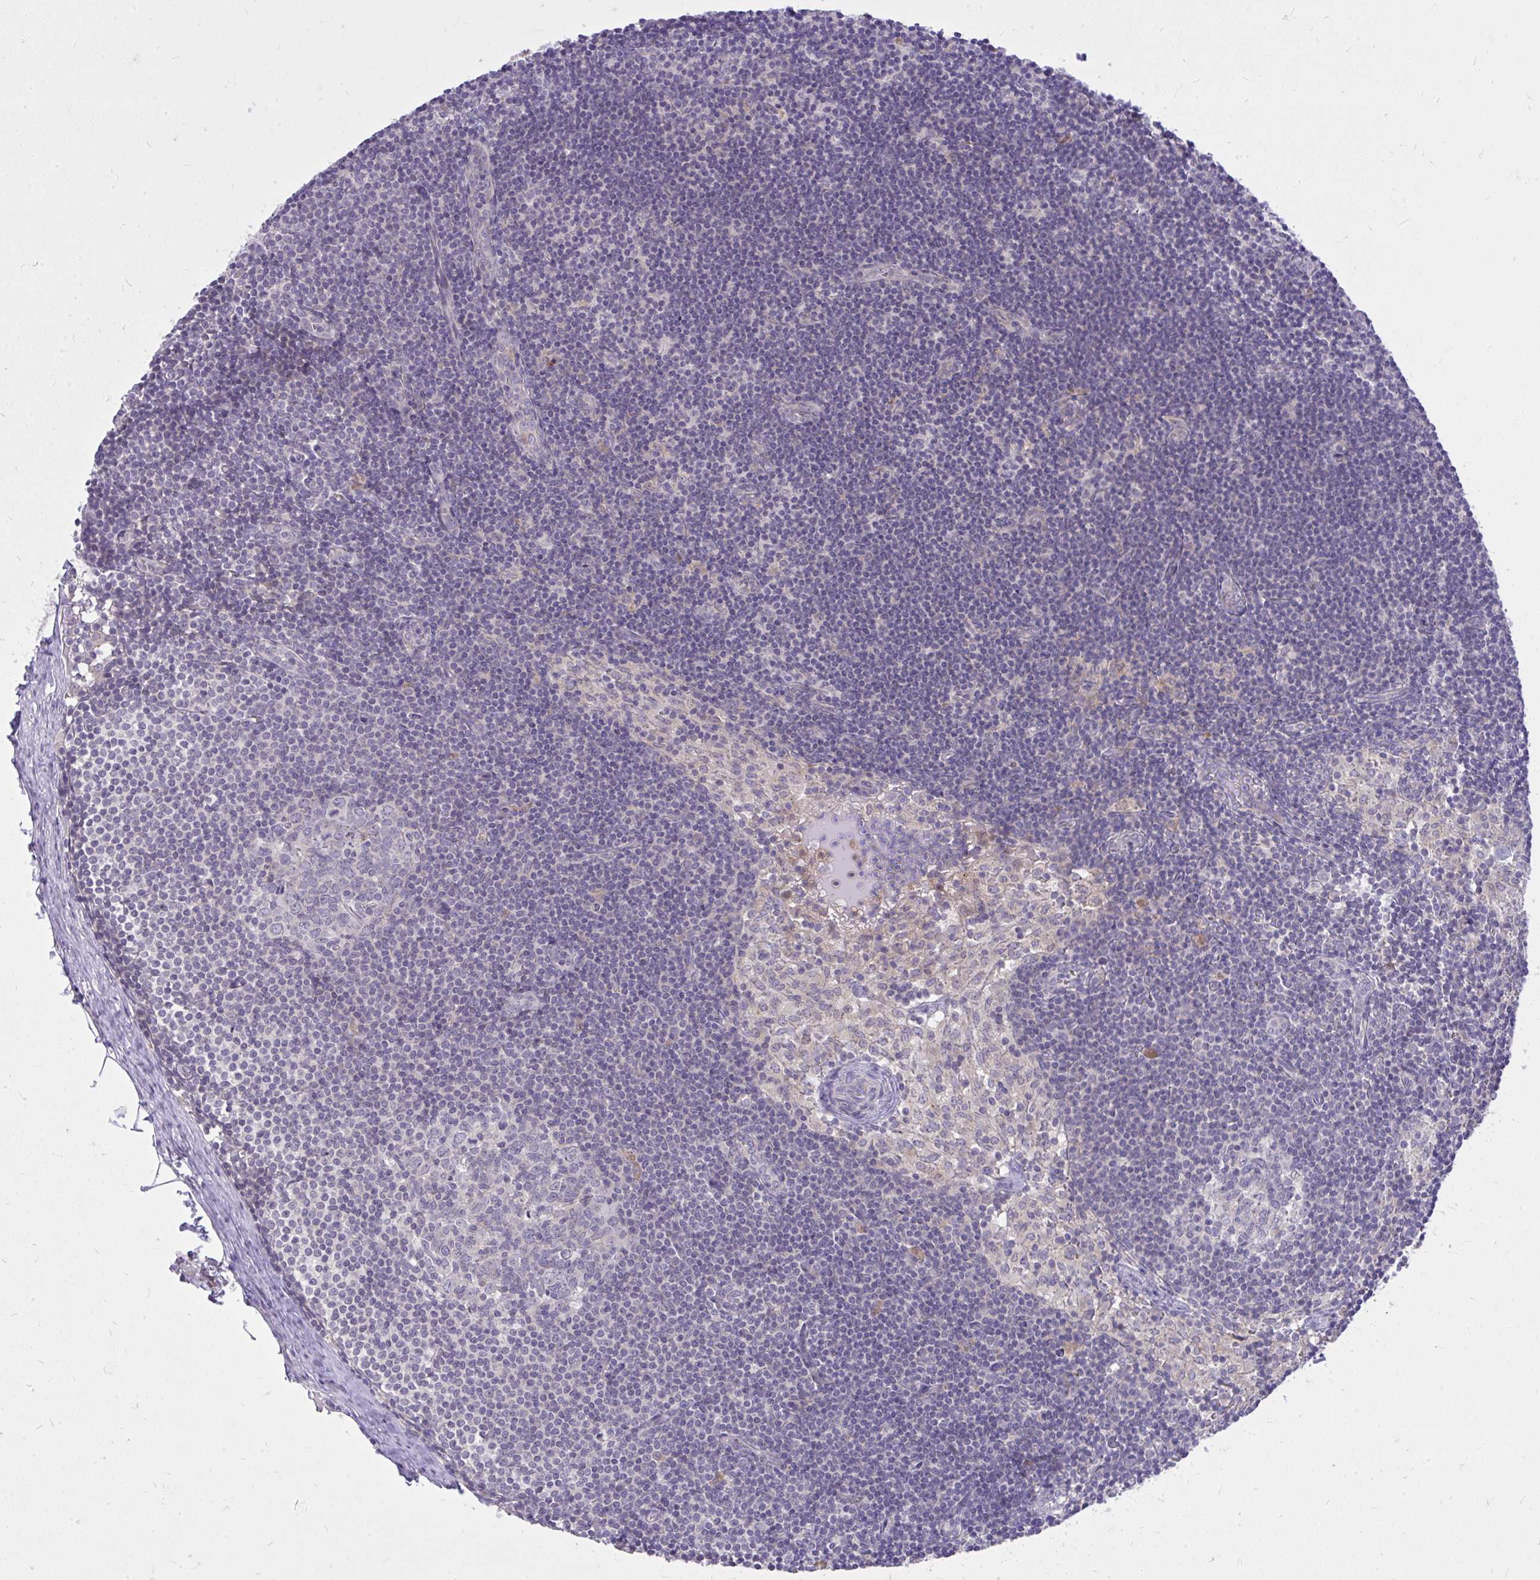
{"staining": {"intensity": "negative", "quantity": "none", "location": "none"}, "tissue": "lymph node", "cell_type": "Germinal center cells", "image_type": "normal", "snomed": [{"axis": "morphology", "description": "Normal tissue, NOS"}, {"axis": "topography", "description": "Lymph node"}], "caption": "Immunohistochemical staining of benign human lymph node exhibits no significant positivity in germinal center cells.", "gene": "DPY19L1", "patient": {"sex": "female", "age": 31}}